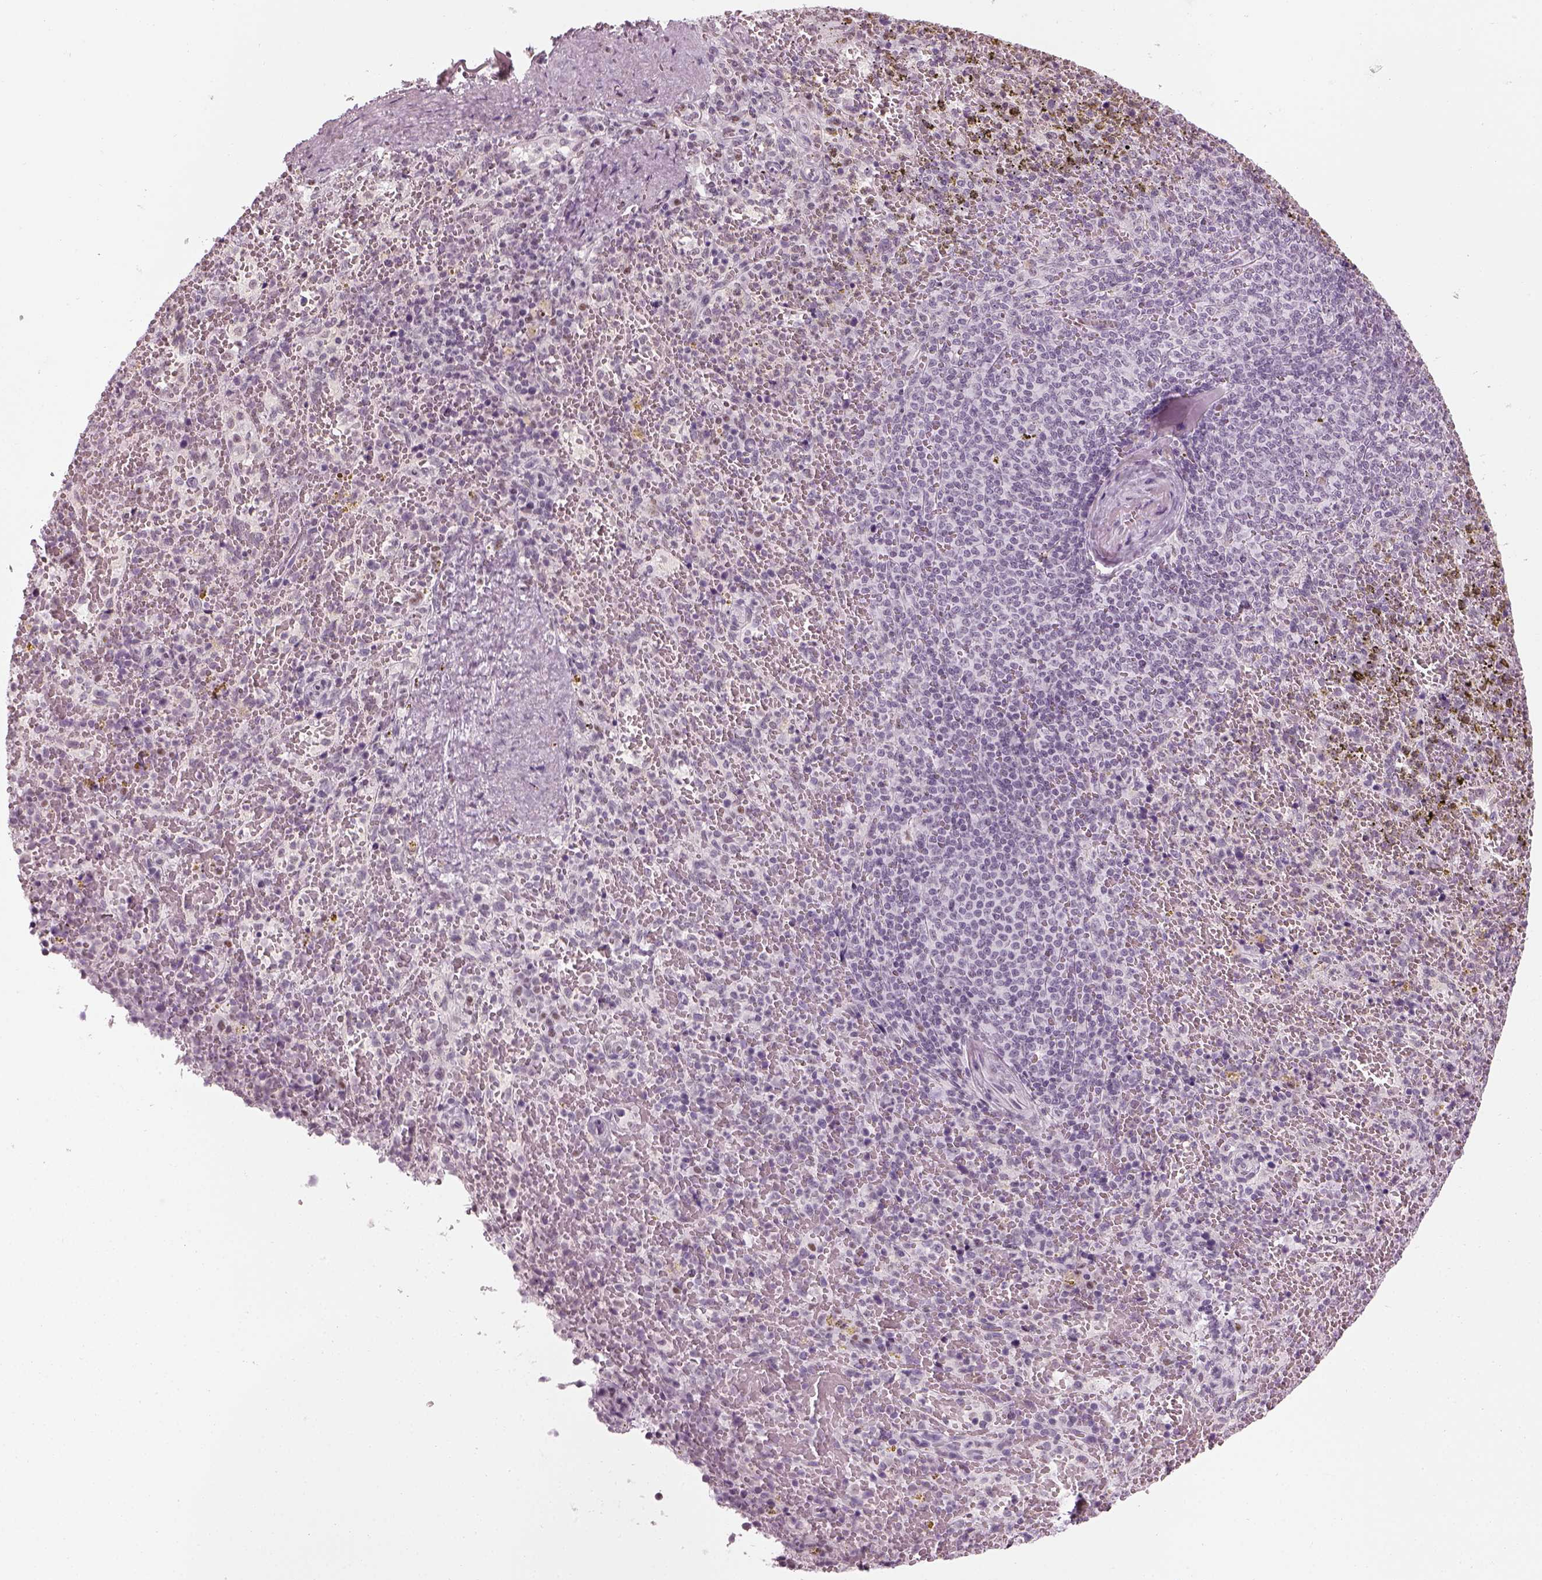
{"staining": {"intensity": "negative", "quantity": "none", "location": "none"}, "tissue": "spleen", "cell_type": "Cells in red pulp", "image_type": "normal", "snomed": [{"axis": "morphology", "description": "Normal tissue, NOS"}, {"axis": "topography", "description": "Spleen"}], "caption": "Cells in red pulp are negative for brown protein staining in unremarkable spleen. (Stains: DAB IHC with hematoxylin counter stain, Microscopy: brightfield microscopy at high magnification).", "gene": "KCNG2", "patient": {"sex": "female", "age": 50}}